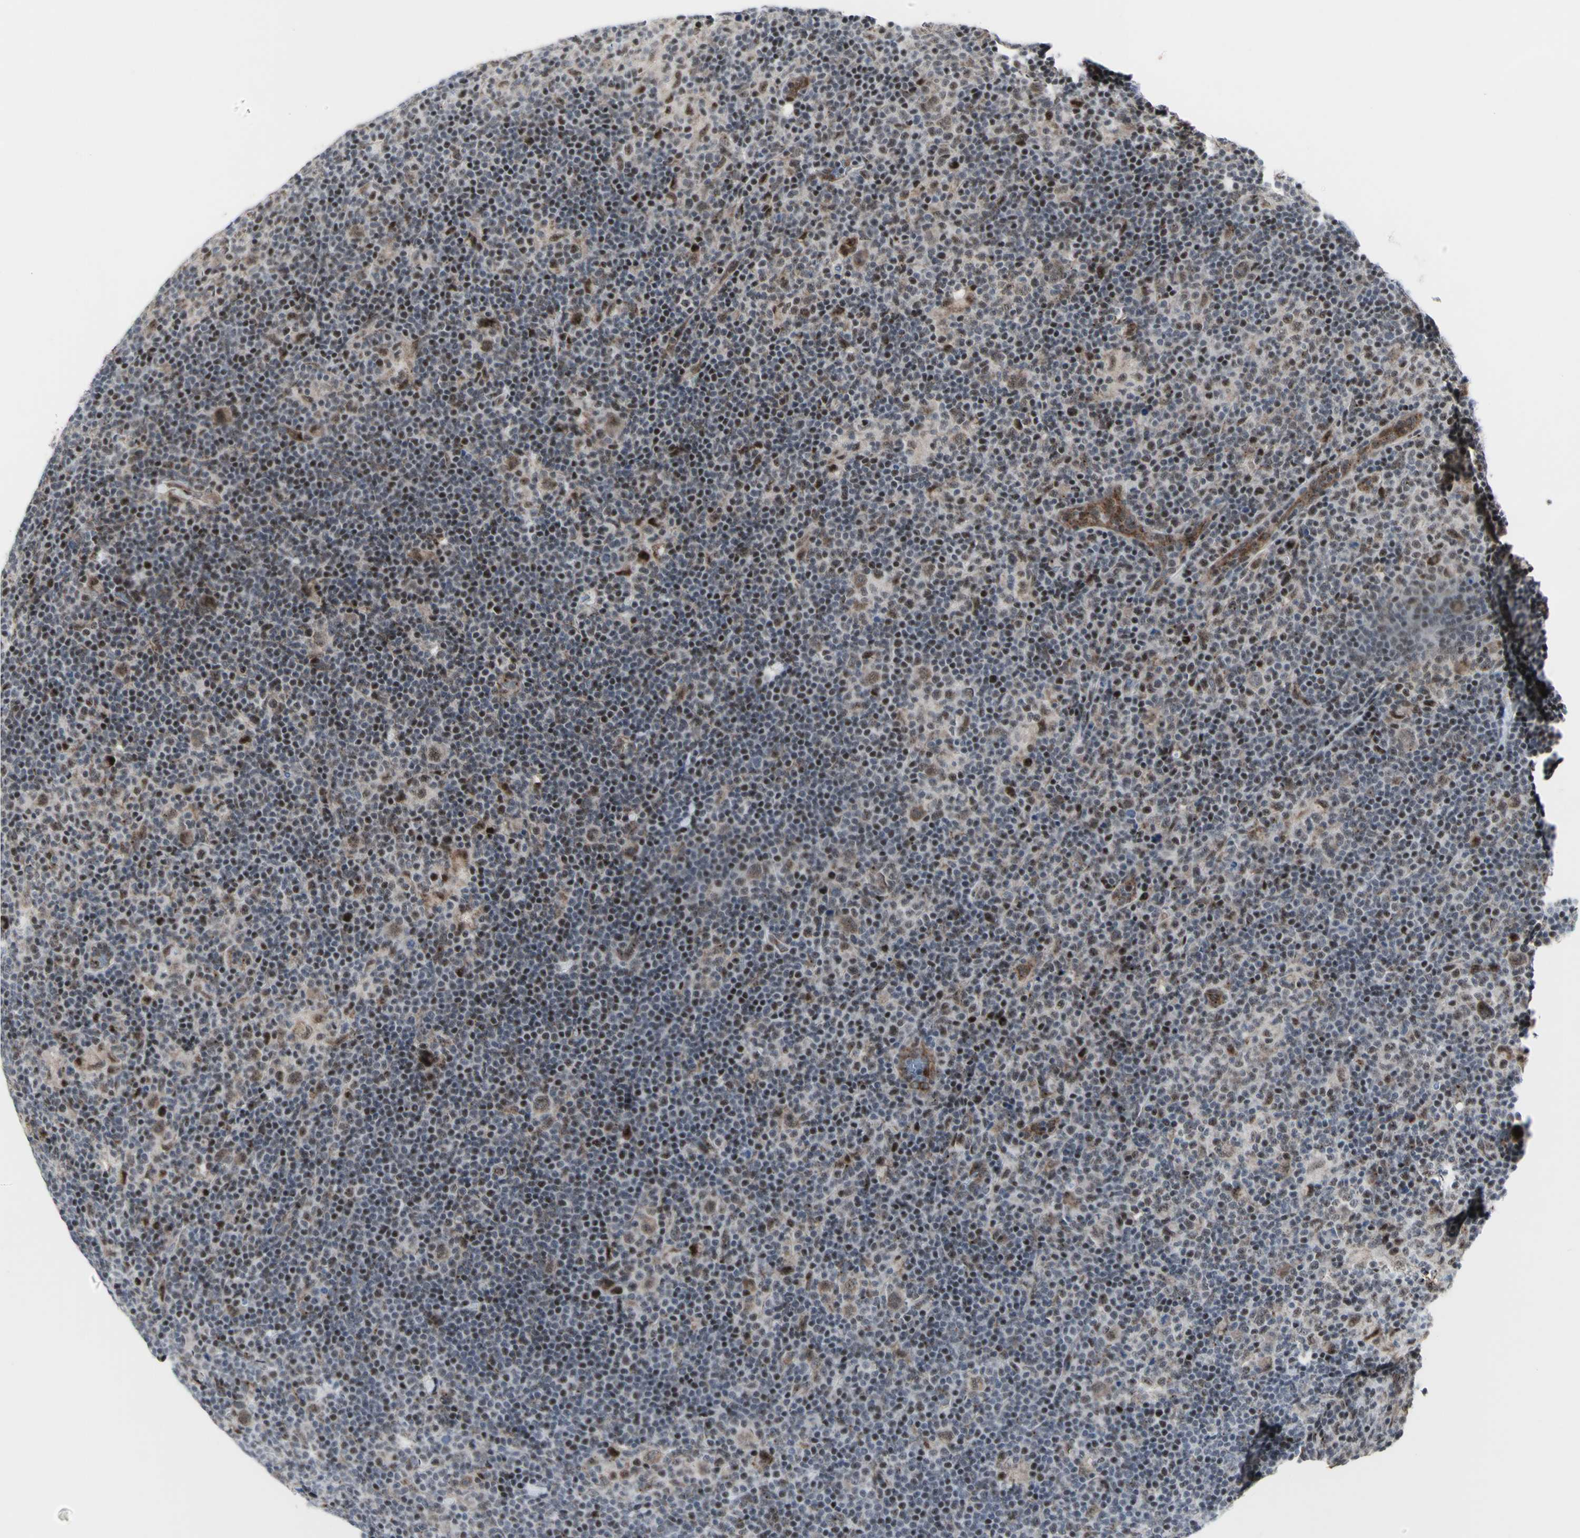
{"staining": {"intensity": "moderate", "quantity": ">75%", "location": "cytoplasmic/membranous,nuclear"}, "tissue": "lymphoma", "cell_type": "Tumor cells", "image_type": "cancer", "snomed": [{"axis": "morphology", "description": "Hodgkin's disease, NOS"}, {"axis": "topography", "description": "Lymph node"}], "caption": "Immunohistochemical staining of human lymphoma demonstrates medium levels of moderate cytoplasmic/membranous and nuclear staining in approximately >75% of tumor cells.", "gene": "DHRS7B", "patient": {"sex": "female", "age": 57}}